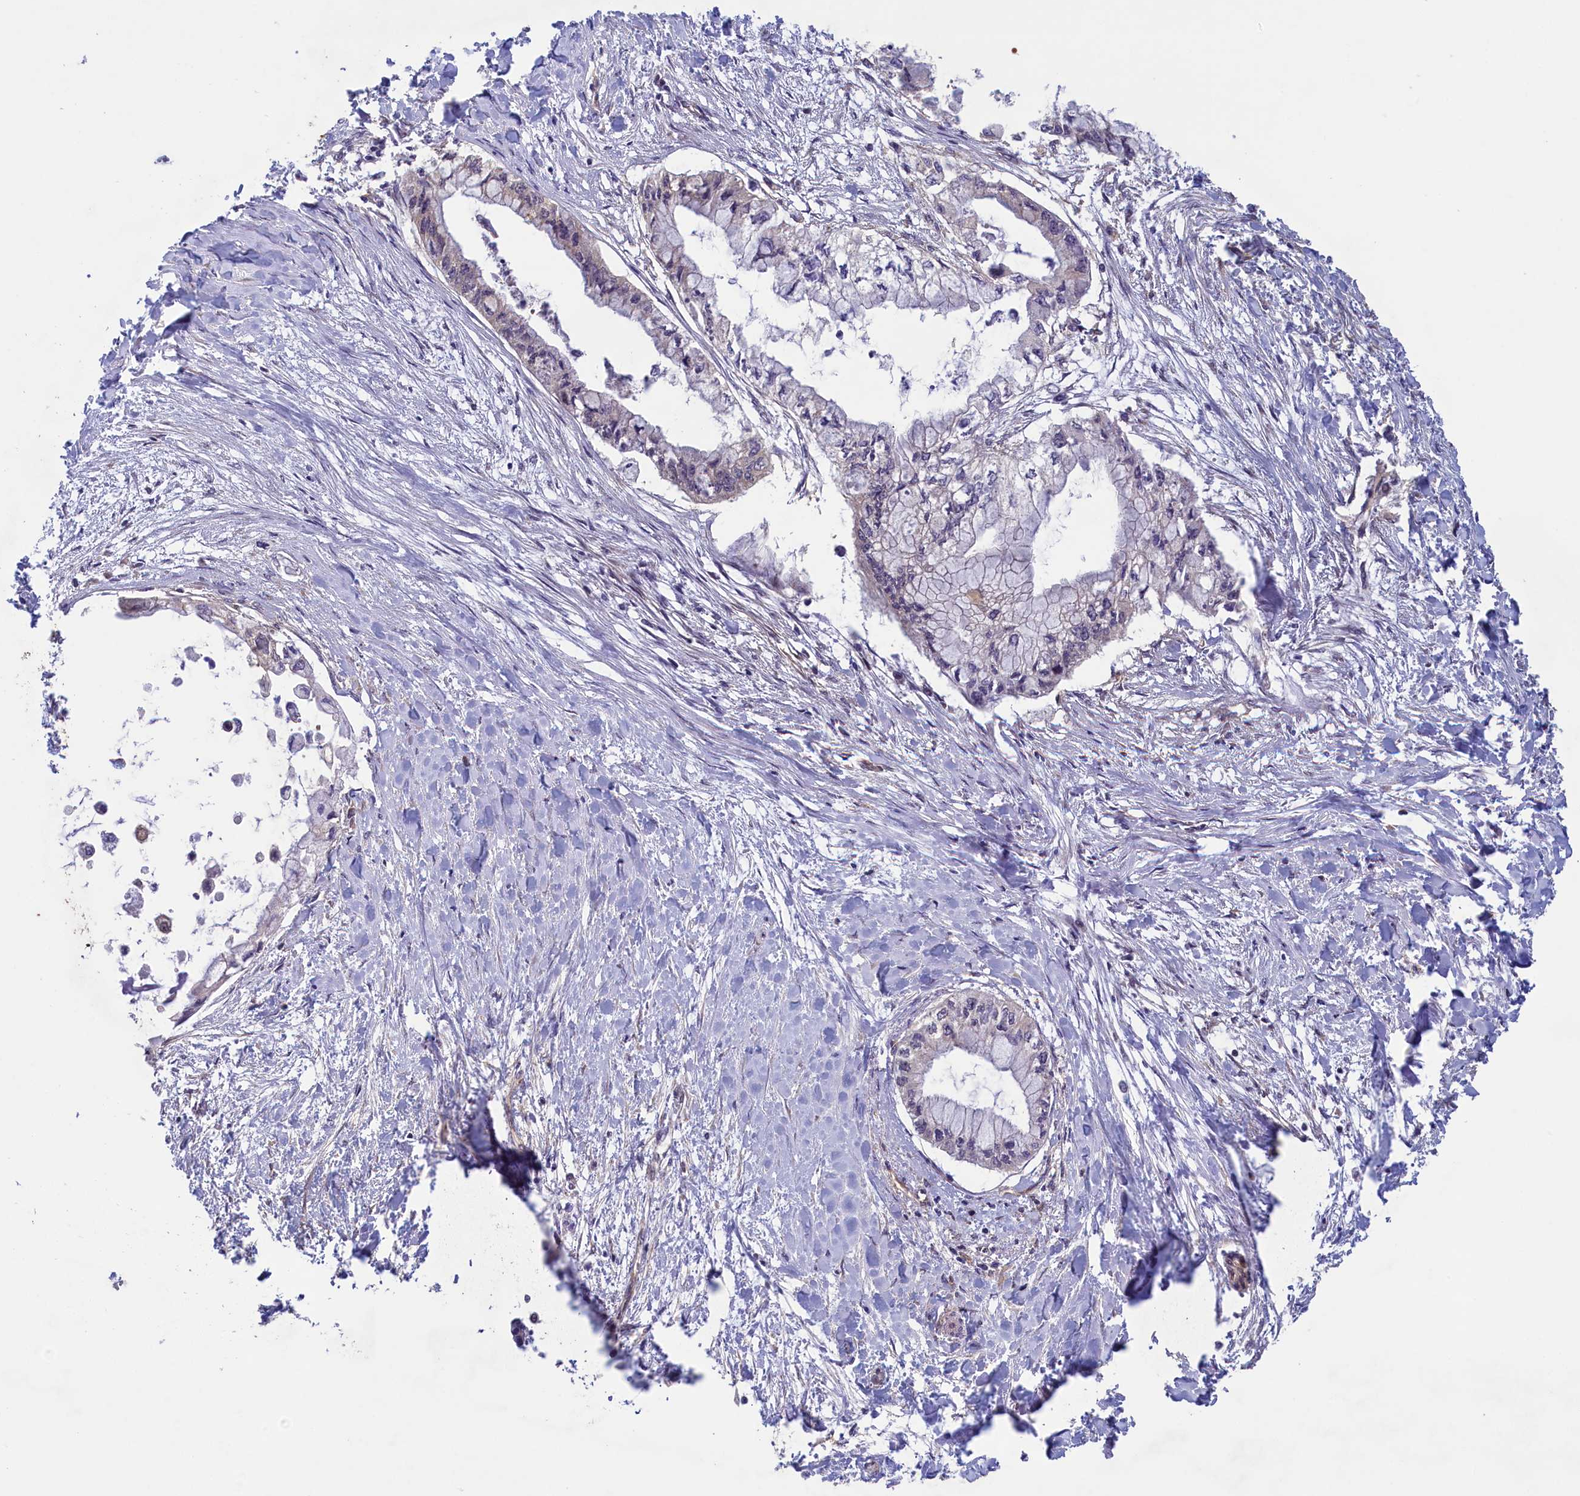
{"staining": {"intensity": "negative", "quantity": "none", "location": "none"}, "tissue": "pancreatic cancer", "cell_type": "Tumor cells", "image_type": "cancer", "snomed": [{"axis": "morphology", "description": "Adenocarcinoma, NOS"}, {"axis": "topography", "description": "Pancreas"}], "caption": "Human pancreatic cancer (adenocarcinoma) stained for a protein using immunohistochemistry (IHC) displays no positivity in tumor cells.", "gene": "CIAO2B", "patient": {"sex": "male", "age": 48}}